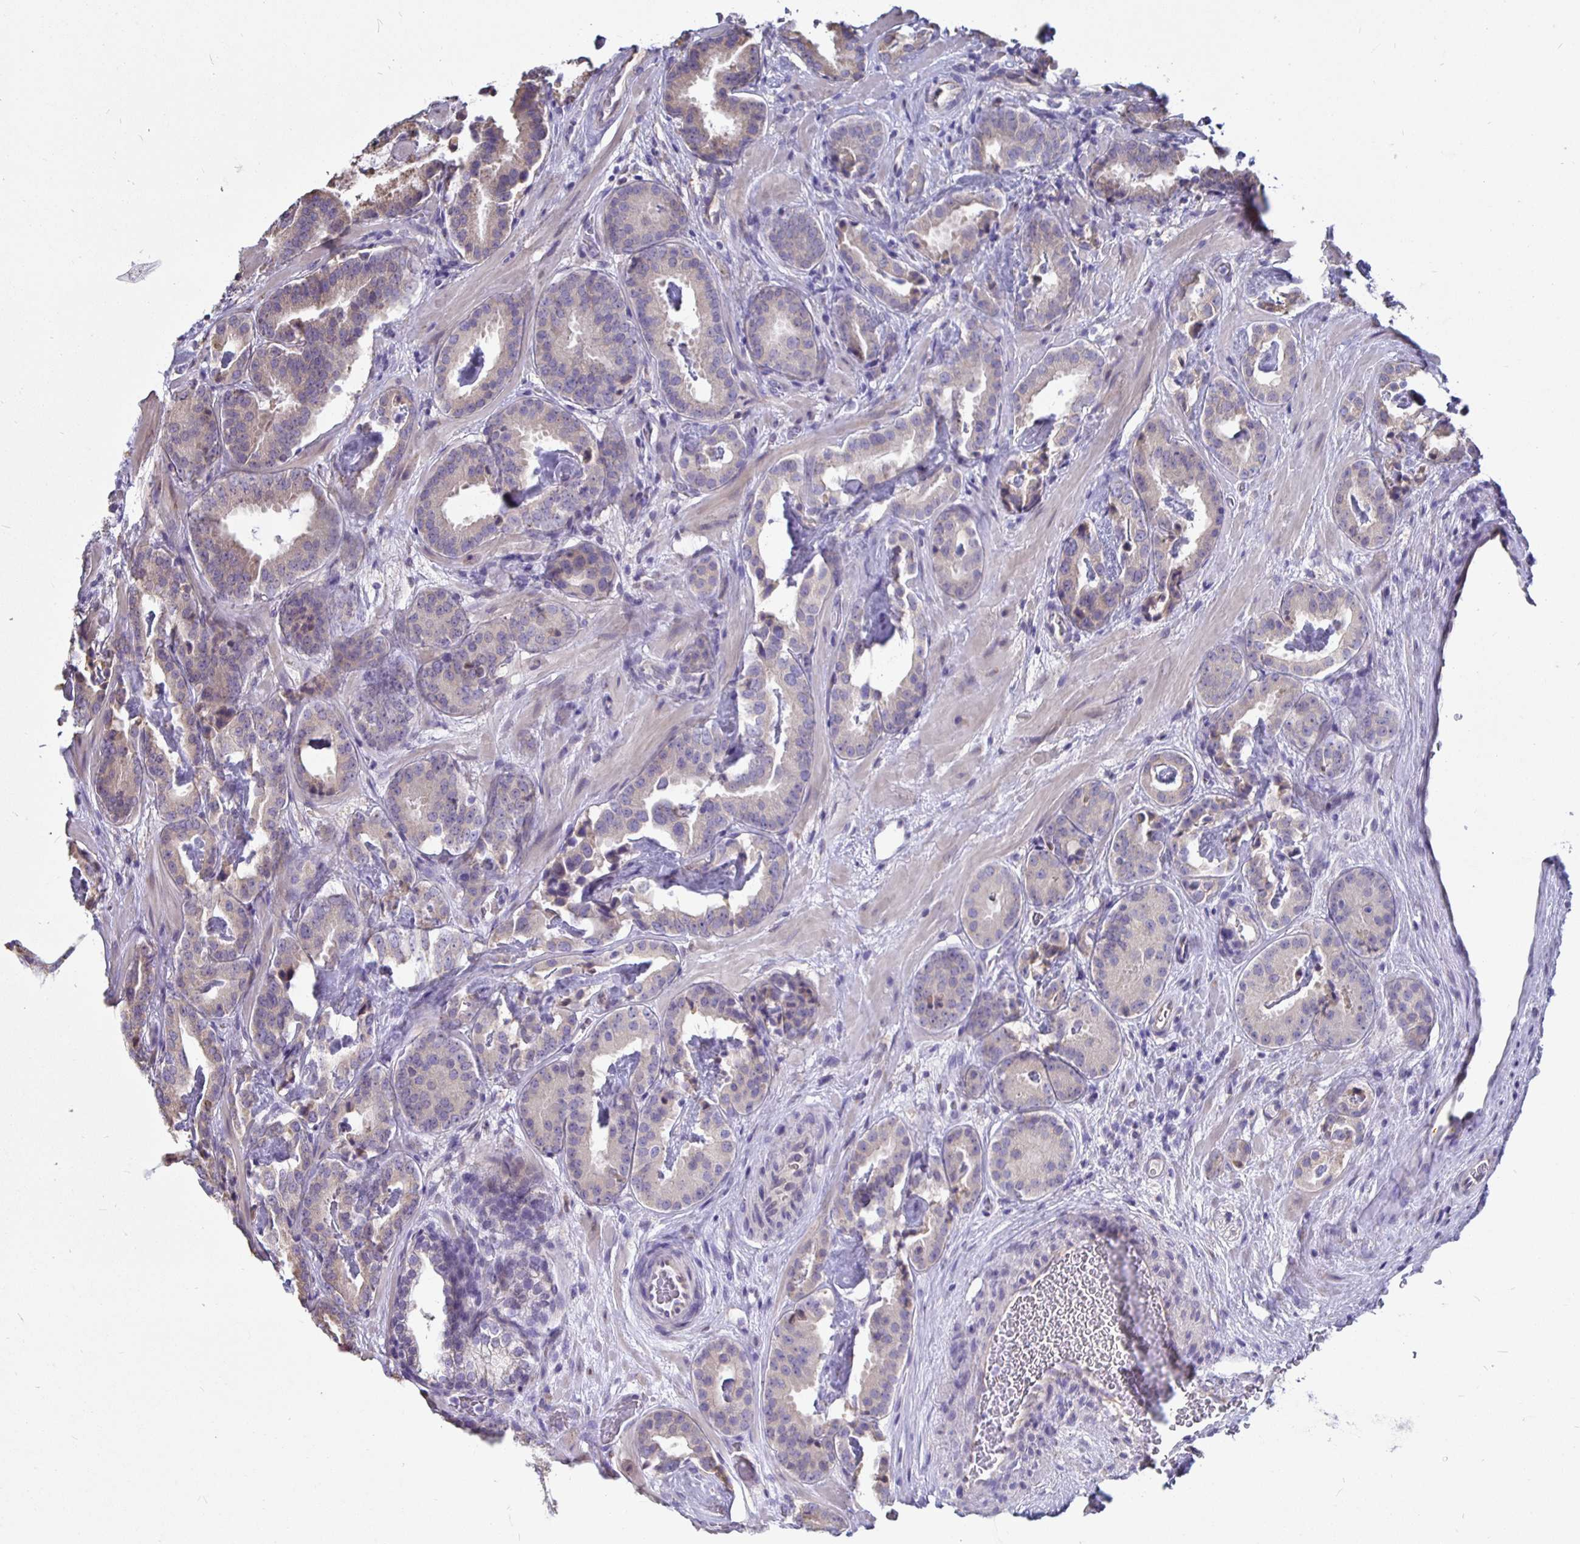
{"staining": {"intensity": "weak", "quantity": "<25%", "location": "cytoplasmic/membranous"}, "tissue": "prostate cancer", "cell_type": "Tumor cells", "image_type": "cancer", "snomed": [{"axis": "morphology", "description": "Adenocarcinoma, Low grade"}, {"axis": "topography", "description": "Prostate"}], "caption": "Immunohistochemical staining of prostate adenocarcinoma (low-grade) reveals no significant positivity in tumor cells.", "gene": "DNAI2", "patient": {"sex": "male", "age": 62}}